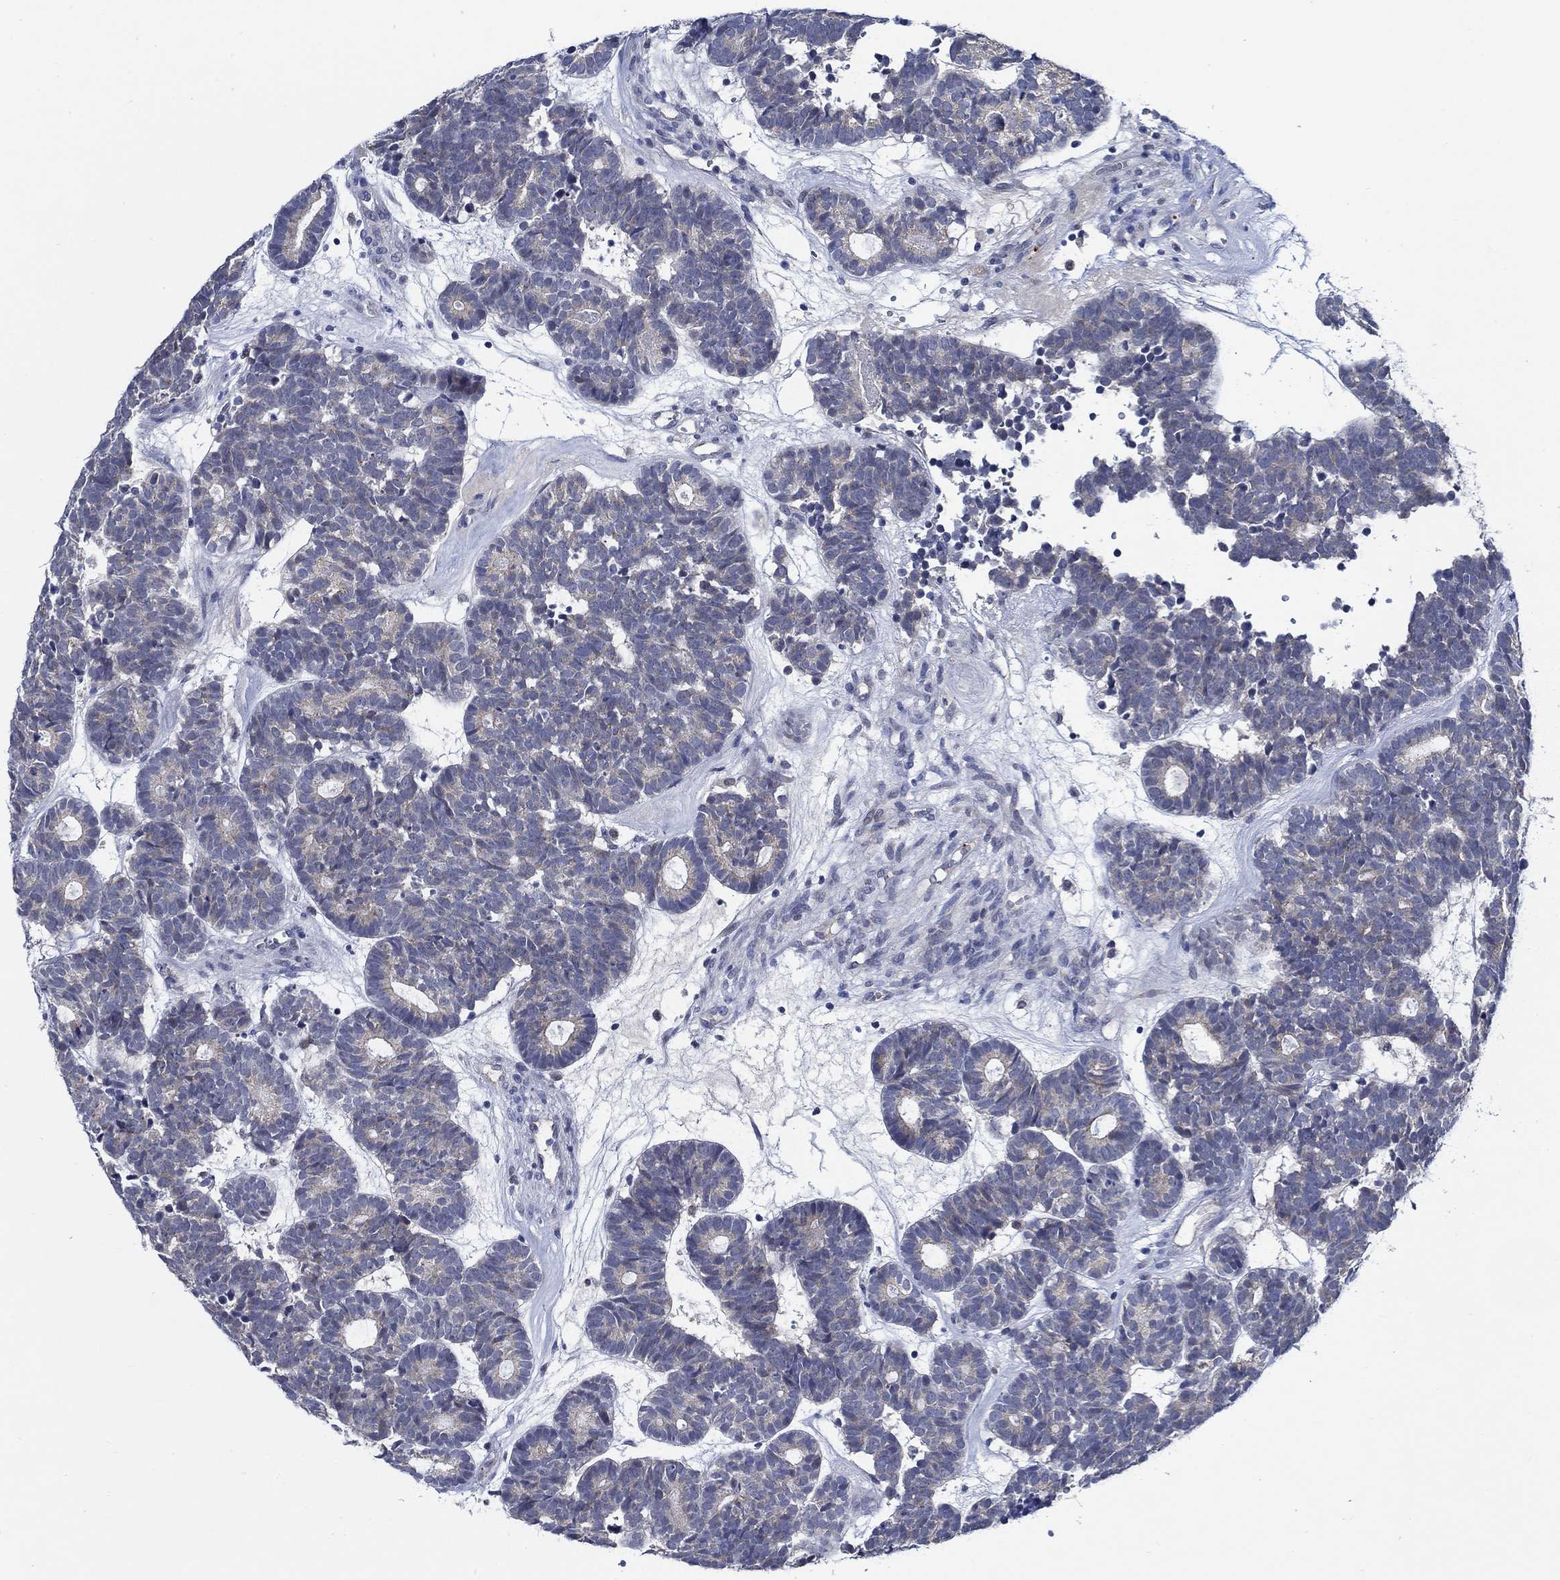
{"staining": {"intensity": "negative", "quantity": "none", "location": "none"}, "tissue": "head and neck cancer", "cell_type": "Tumor cells", "image_type": "cancer", "snomed": [{"axis": "morphology", "description": "Adenocarcinoma, NOS"}, {"axis": "topography", "description": "Head-Neck"}], "caption": "Head and neck cancer (adenocarcinoma) was stained to show a protein in brown. There is no significant expression in tumor cells. The staining was performed using DAB to visualize the protein expression in brown, while the nuclei were stained in blue with hematoxylin (Magnification: 20x).", "gene": "ALOX12", "patient": {"sex": "female", "age": 81}}